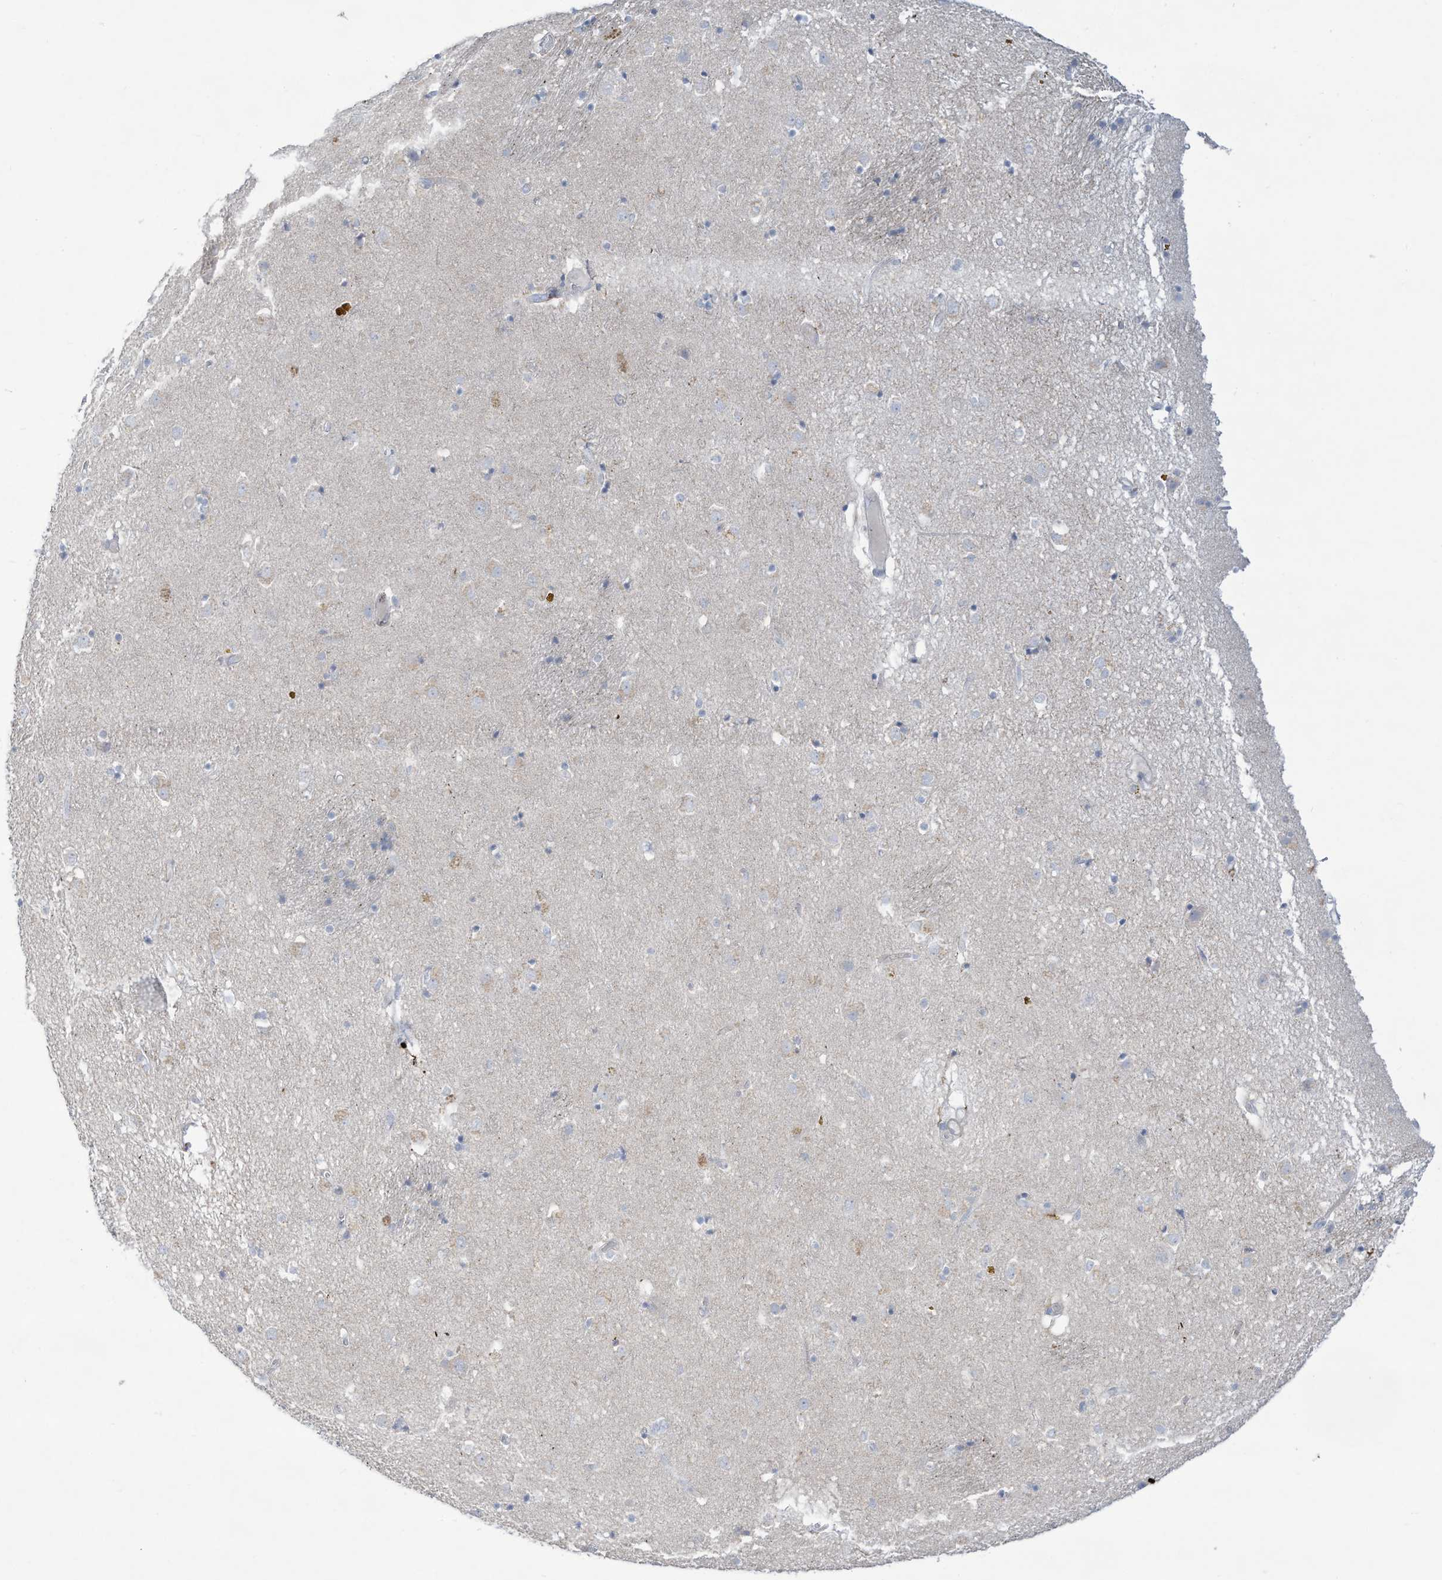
{"staining": {"intensity": "negative", "quantity": "none", "location": "none"}, "tissue": "caudate", "cell_type": "Glial cells", "image_type": "normal", "snomed": [{"axis": "morphology", "description": "Normal tissue, NOS"}, {"axis": "topography", "description": "Lateral ventricle wall"}], "caption": "IHC photomicrograph of unremarkable caudate: human caudate stained with DAB (3,3'-diaminobenzidine) reveals no significant protein staining in glial cells.", "gene": "THNSL2", "patient": {"sex": "male", "age": 70}}